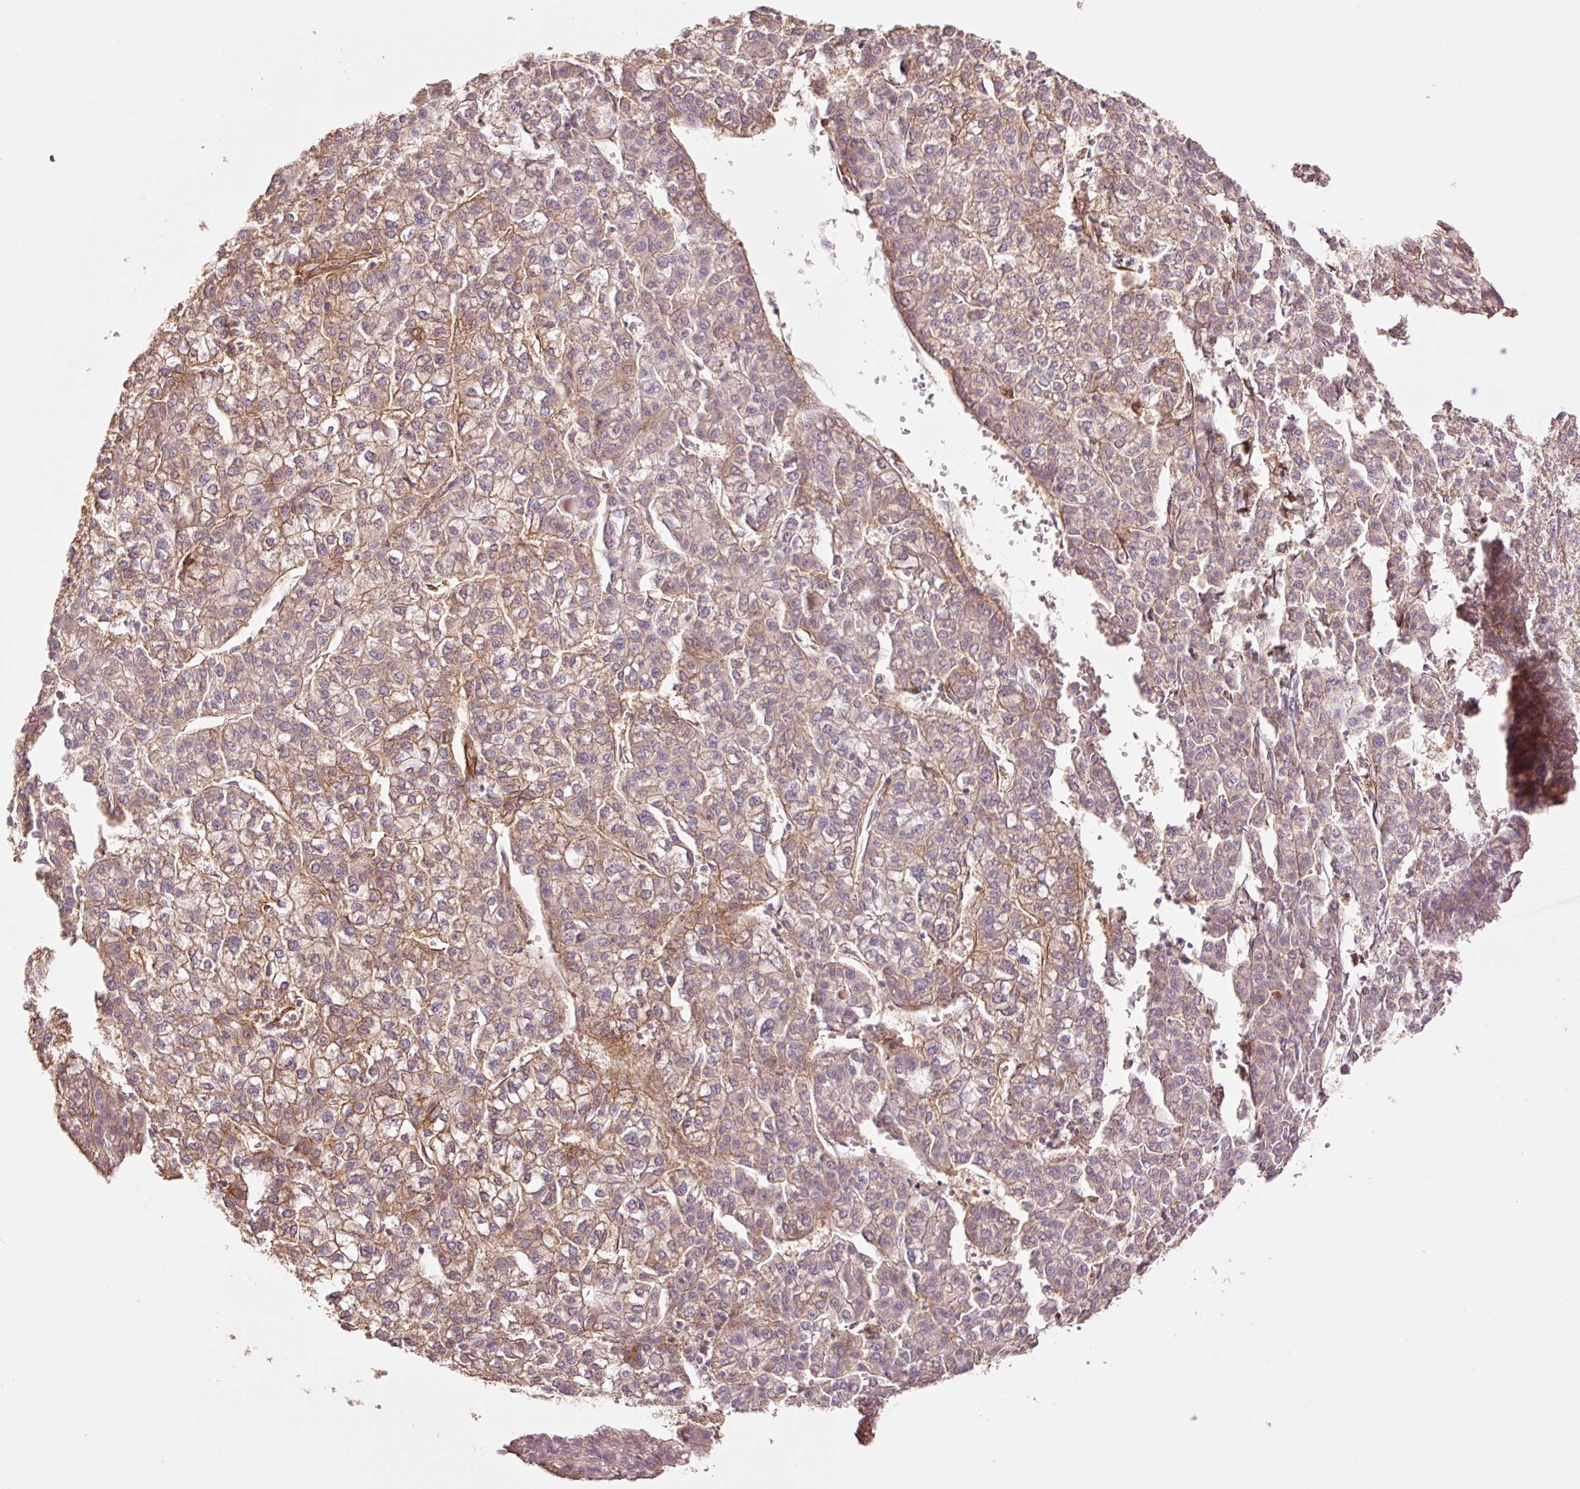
{"staining": {"intensity": "moderate", "quantity": "25%-75%", "location": "cytoplasmic/membranous"}, "tissue": "liver cancer", "cell_type": "Tumor cells", "image_type": "cancer", "snomed": [{"axis": "morphology", "description": "Carcinoma, Hepatocellular, NOS"}, {"axis": "topography", "description": "Liver"}], "caption": "Immunohistochemical staining of hepatocellular carcinoma (liver) displays medium levels of moderate cytoplasmic/membranous expression in approximately 25%-75% of tumor cells.", "gene": "SLC1A4", "patient": {"sex": "female", "age": 43}}